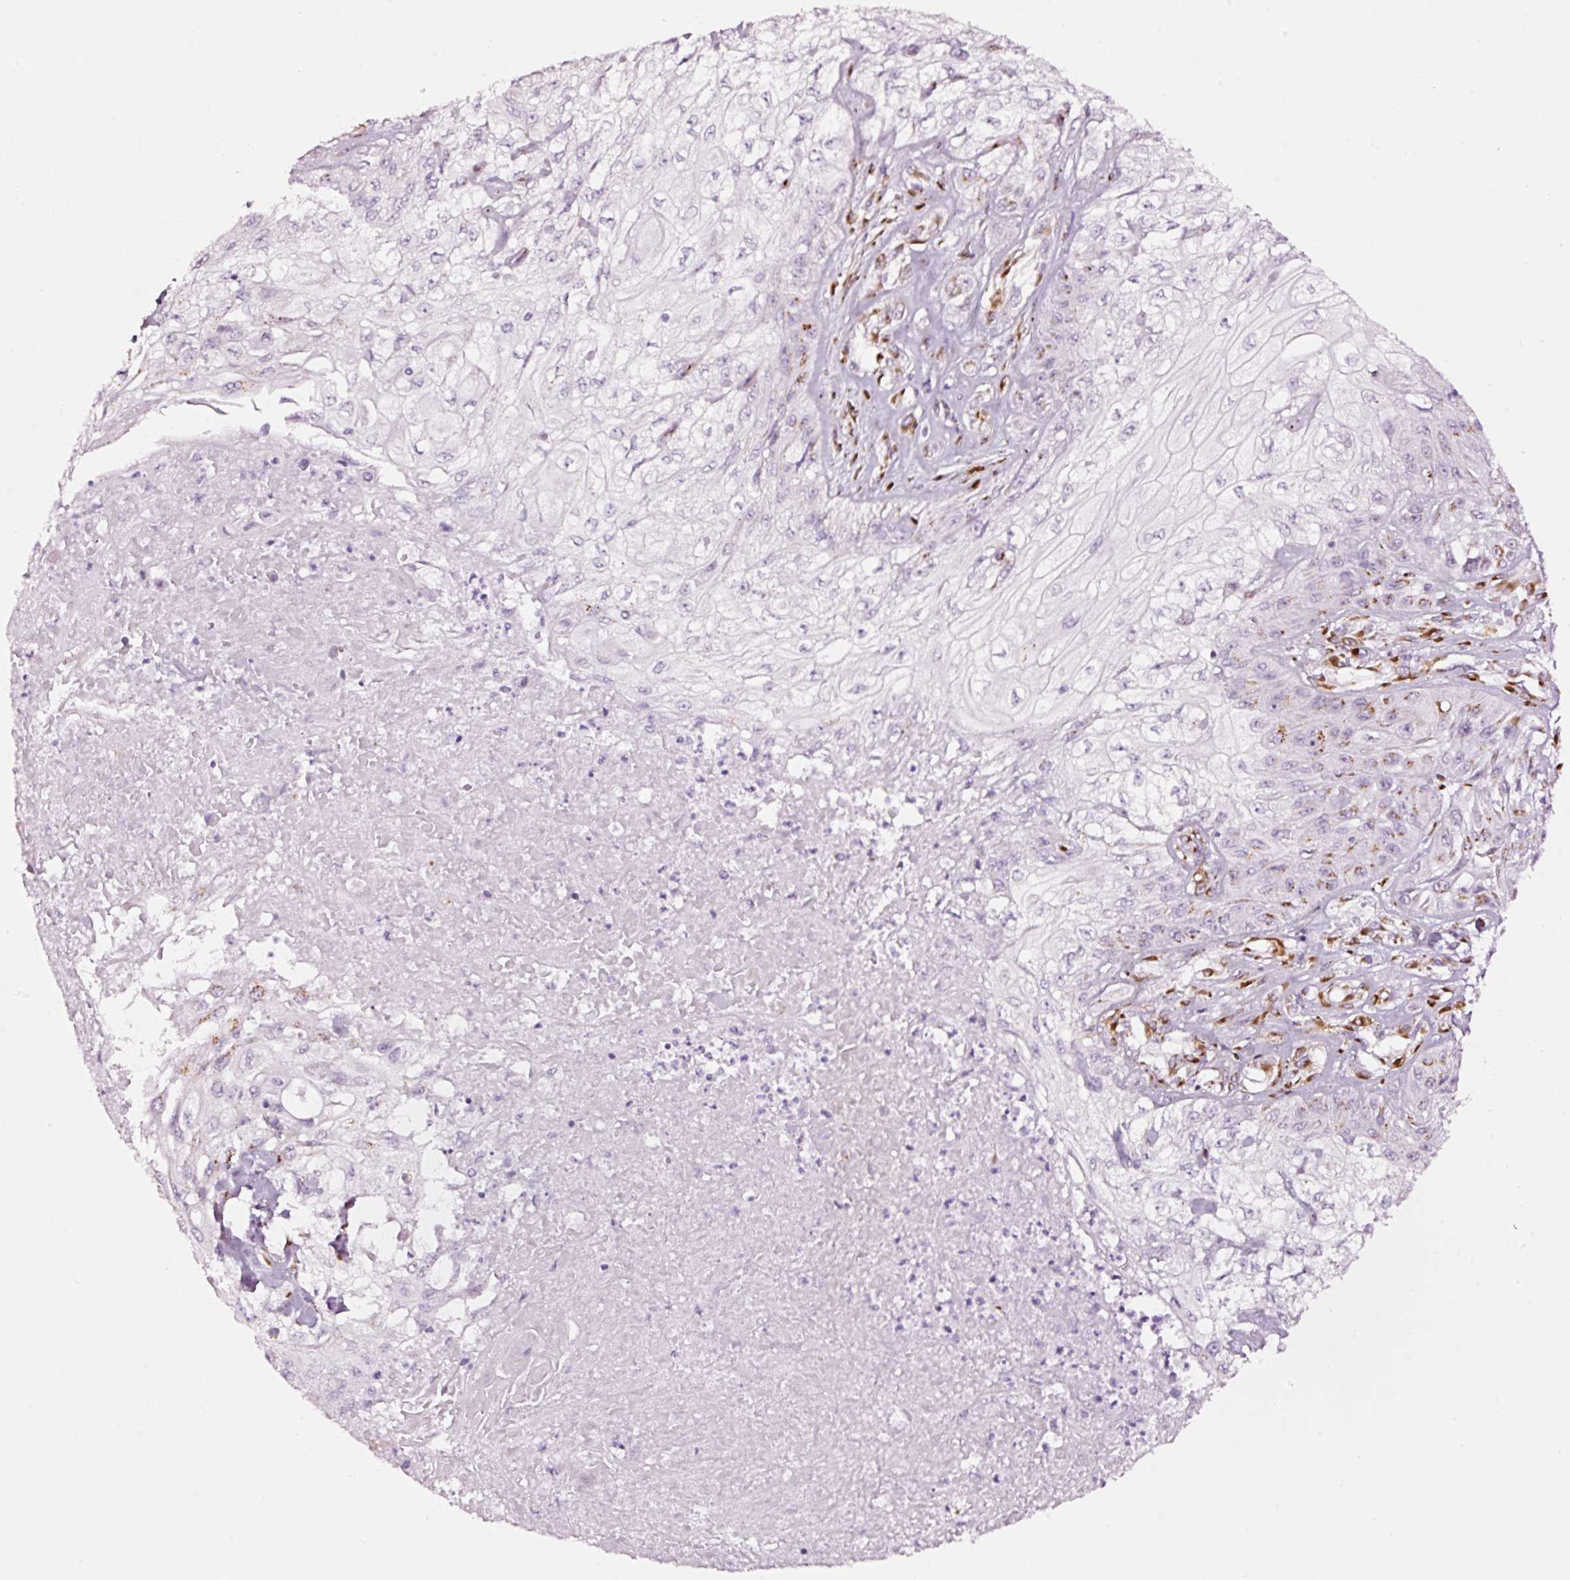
{"staining": {"intensity": "moderate", "quantity": "25%-75%", "location": "cytoplasmic/membranous"}, "tissue": "skin cancer", "cell_type": "Tumor cells", "image_type": "cancer", "snomed": [{"axis": "morphology", "description": "Squamous cell carcinoma, NOS"}, {"axis": "morphology", "description": "Squamous cell carcinoma, metastatic, NOS"}, {"axis": "topography", "description": "Skin"}, {"axis": "topography", "description": "Lymph node"}], "caption": "About 25%-75% of tumor cells in human metastatic squamous cell carcinoma (skin) demonstrate moderate cytoplasmic/membranous protein staining as visualized by brown immunohistochemical staining.", "gene": "SDF4", "patient": {"sex": "male", "age": 75}}